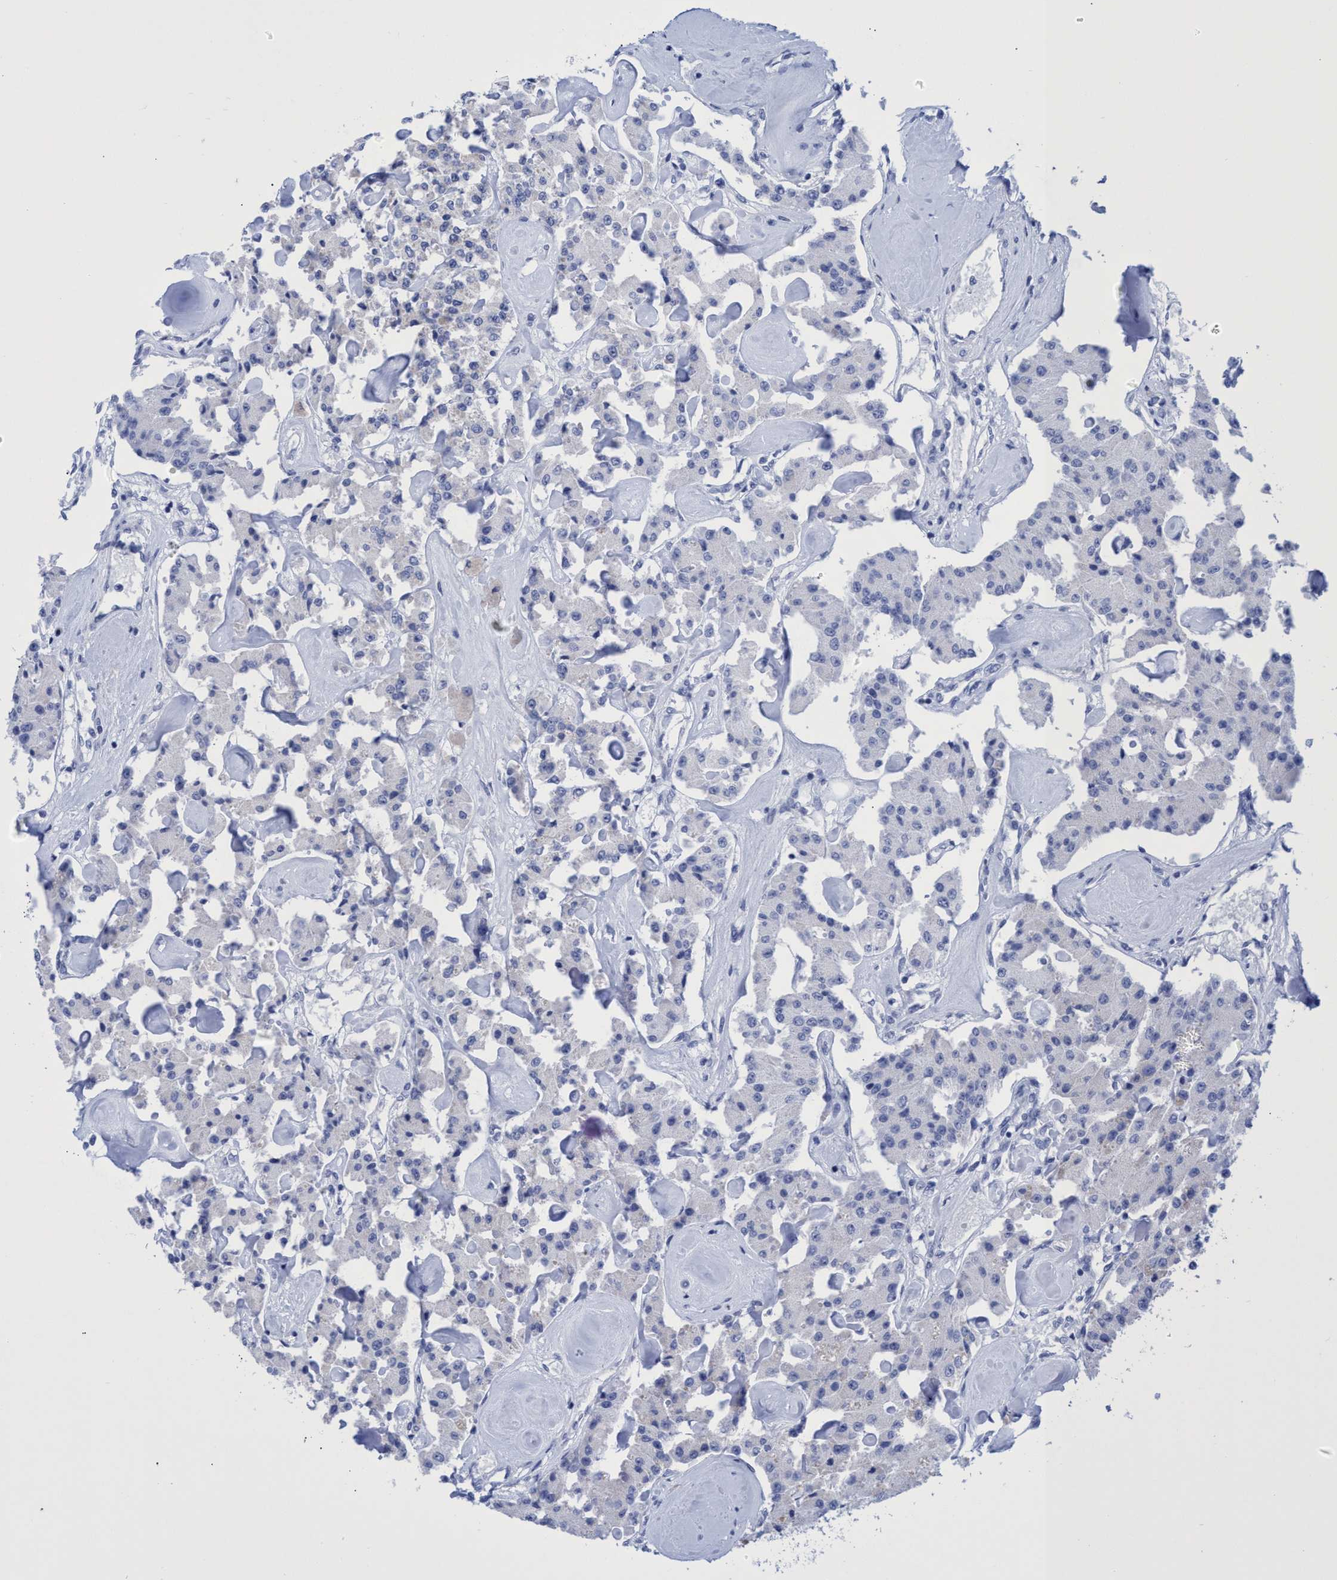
{"staining": {"intensity": "negative", "quantity": "none", "location": "none"}, "tissue": "carcinoid", "cell_type": "Tumor cells", "image_type": "cancer", "snomed": [{"axis": "morphology", "description": "Carcinoid, malignant, NOS"}, {"axis": "topography", "description": "Pancreas"}], "caption": "The photomicrograph exhibits no staining of tumor cells in malignant carcinoid.", "gene": "INSL6", "patient": {"sex": "male", "age": 41}}